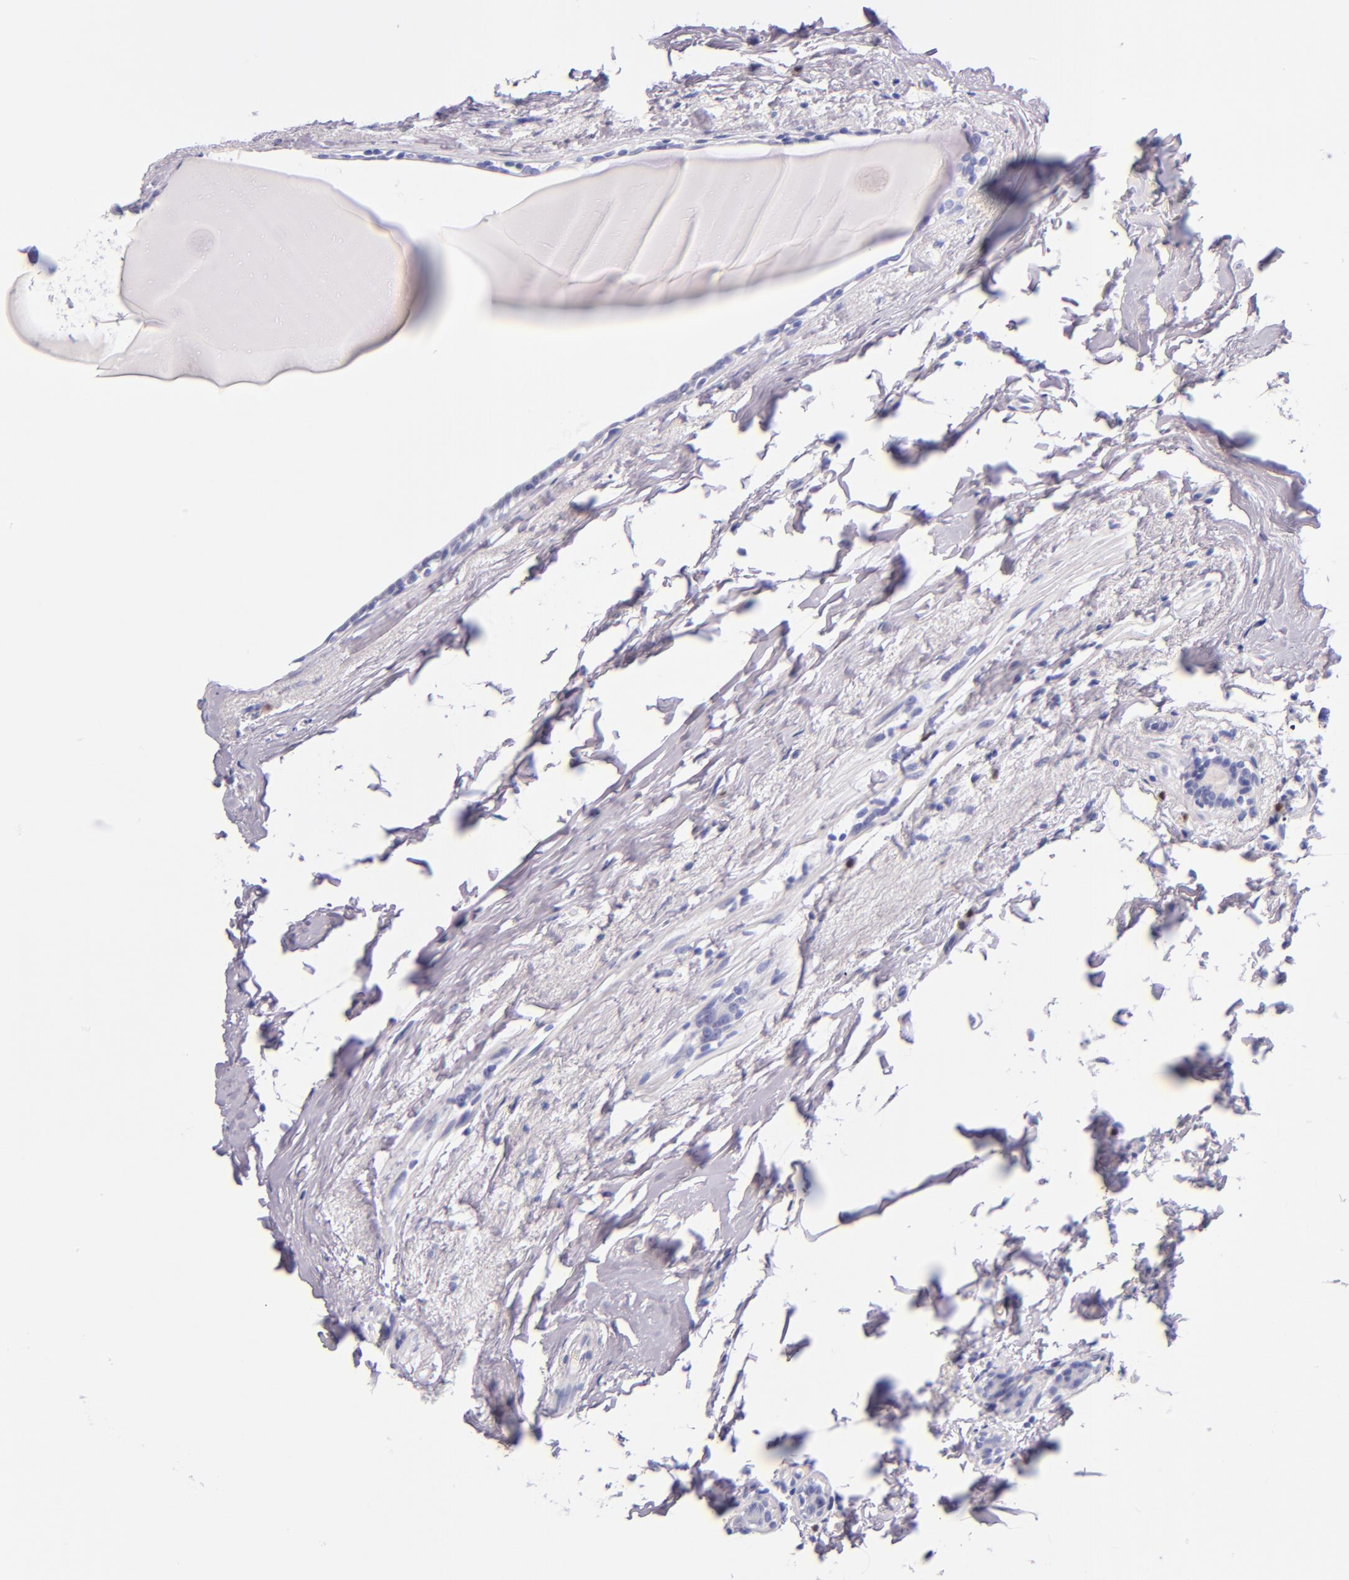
{"staining": {"intensity": "negative", "quantity": "none", "location": "none"}, "tissue": "breast cancer", "cell_type": "Tumor cells", "image_type": "cancer", "snomed": [{"axis": "morphology", "description": "Lobular carcinoma"}, {"axis": "topography", "description": "Breast"}], "caption": "Photomicrograph shows no protein expression in tumor cells of lobular carcinoma (breast) tissue.", "gene": "IRF4", "patient": {"sex": "female", "age": 55}}